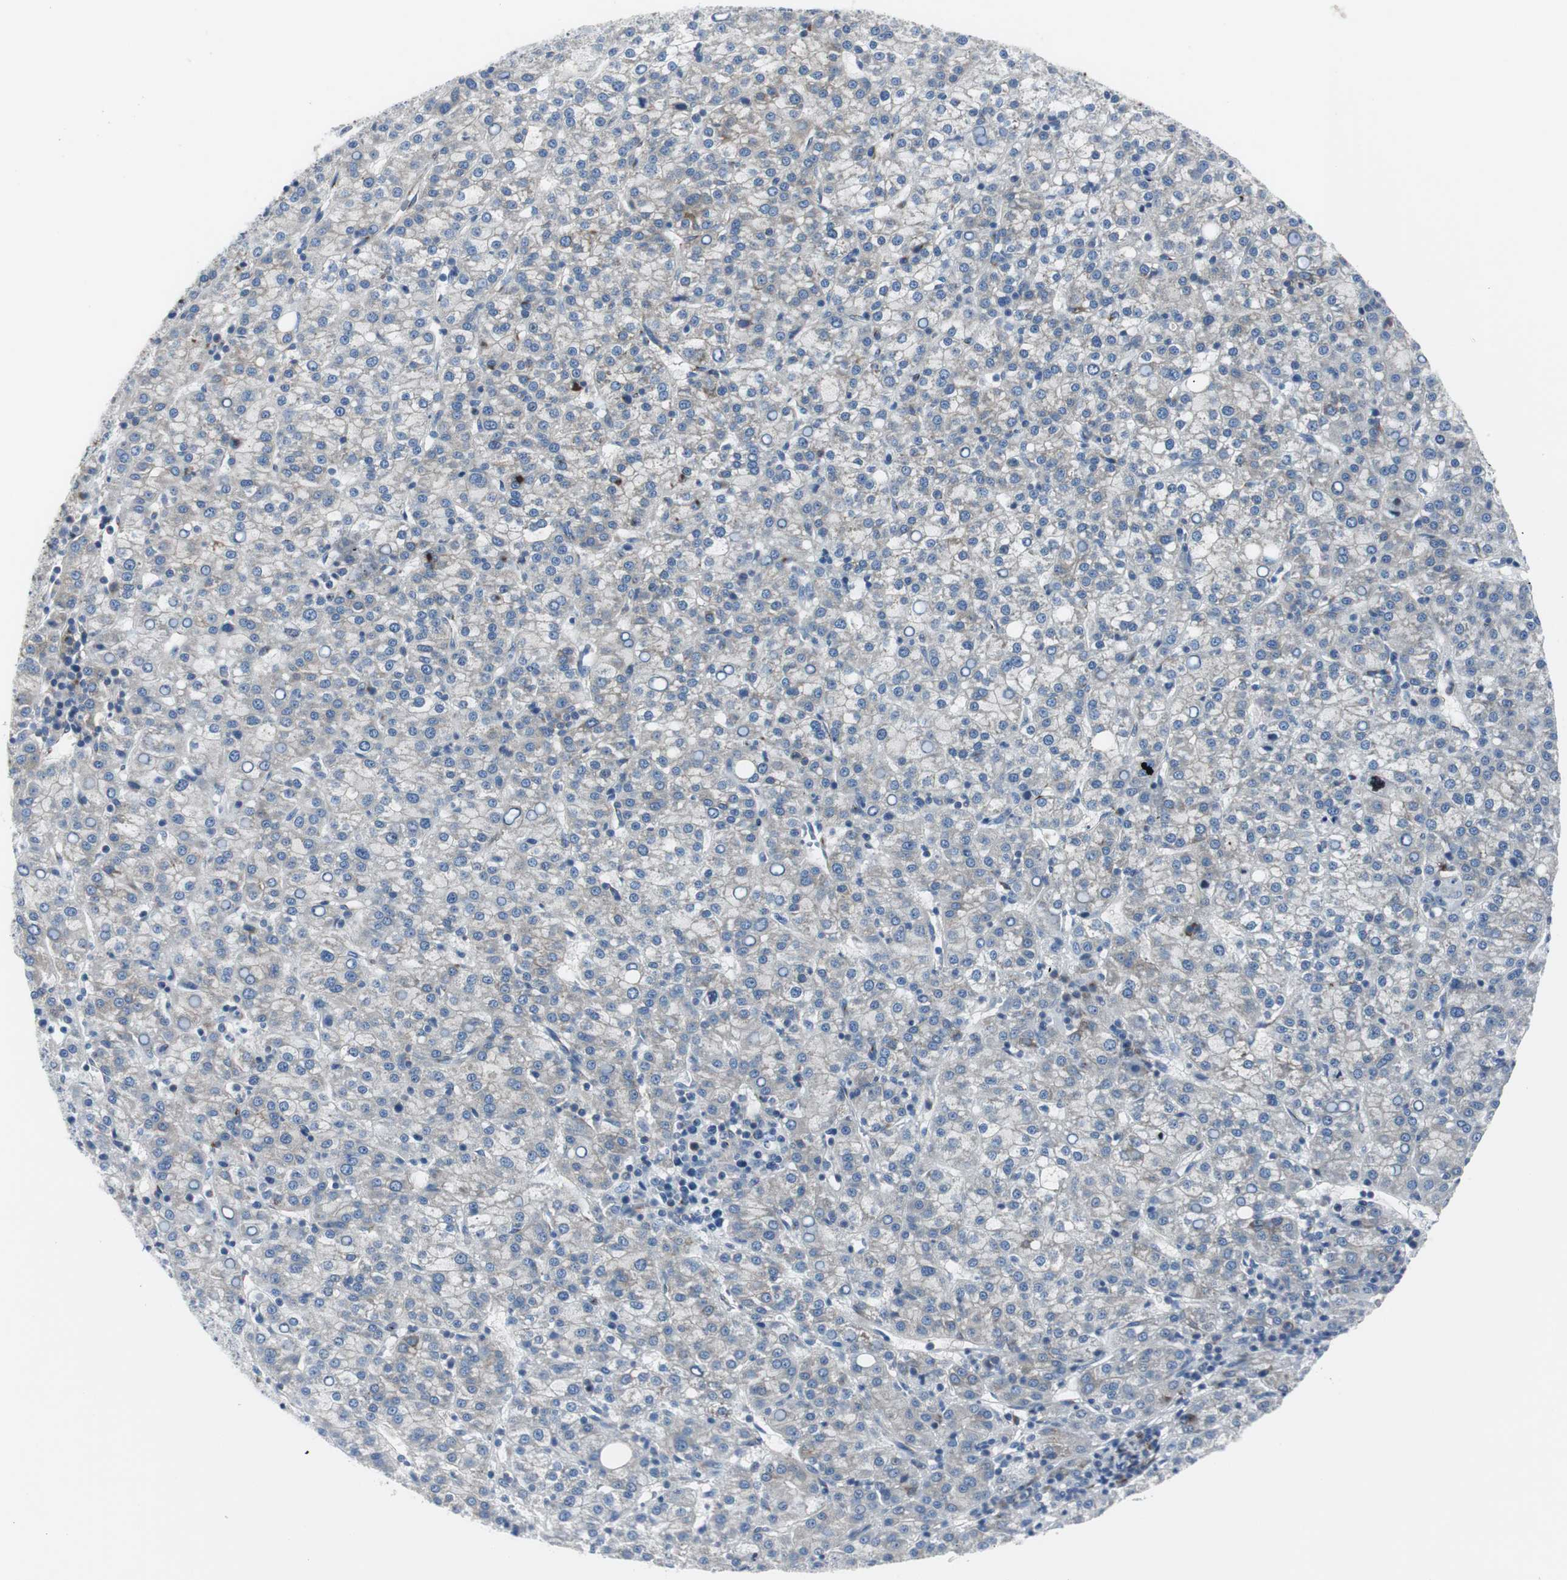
{"staining": {"intensity": "weak", "quantity": "<25%", "location": "cytoplasmic/membranous"}, "tissue": "liver cancer", "cell_type": "Tumor cells", "image_type": "cancer", "snomed": [{"axis": "morphology", "description": "Carcinoma, Hepatocellular, NOS"}, {"axis": "topography", "description": "Liver"}], "caption": "An image of human liver cancer is negative for staining in tumor cells.", "gene": "BBC3", "patient": {"sex": "female", "age": 58}}